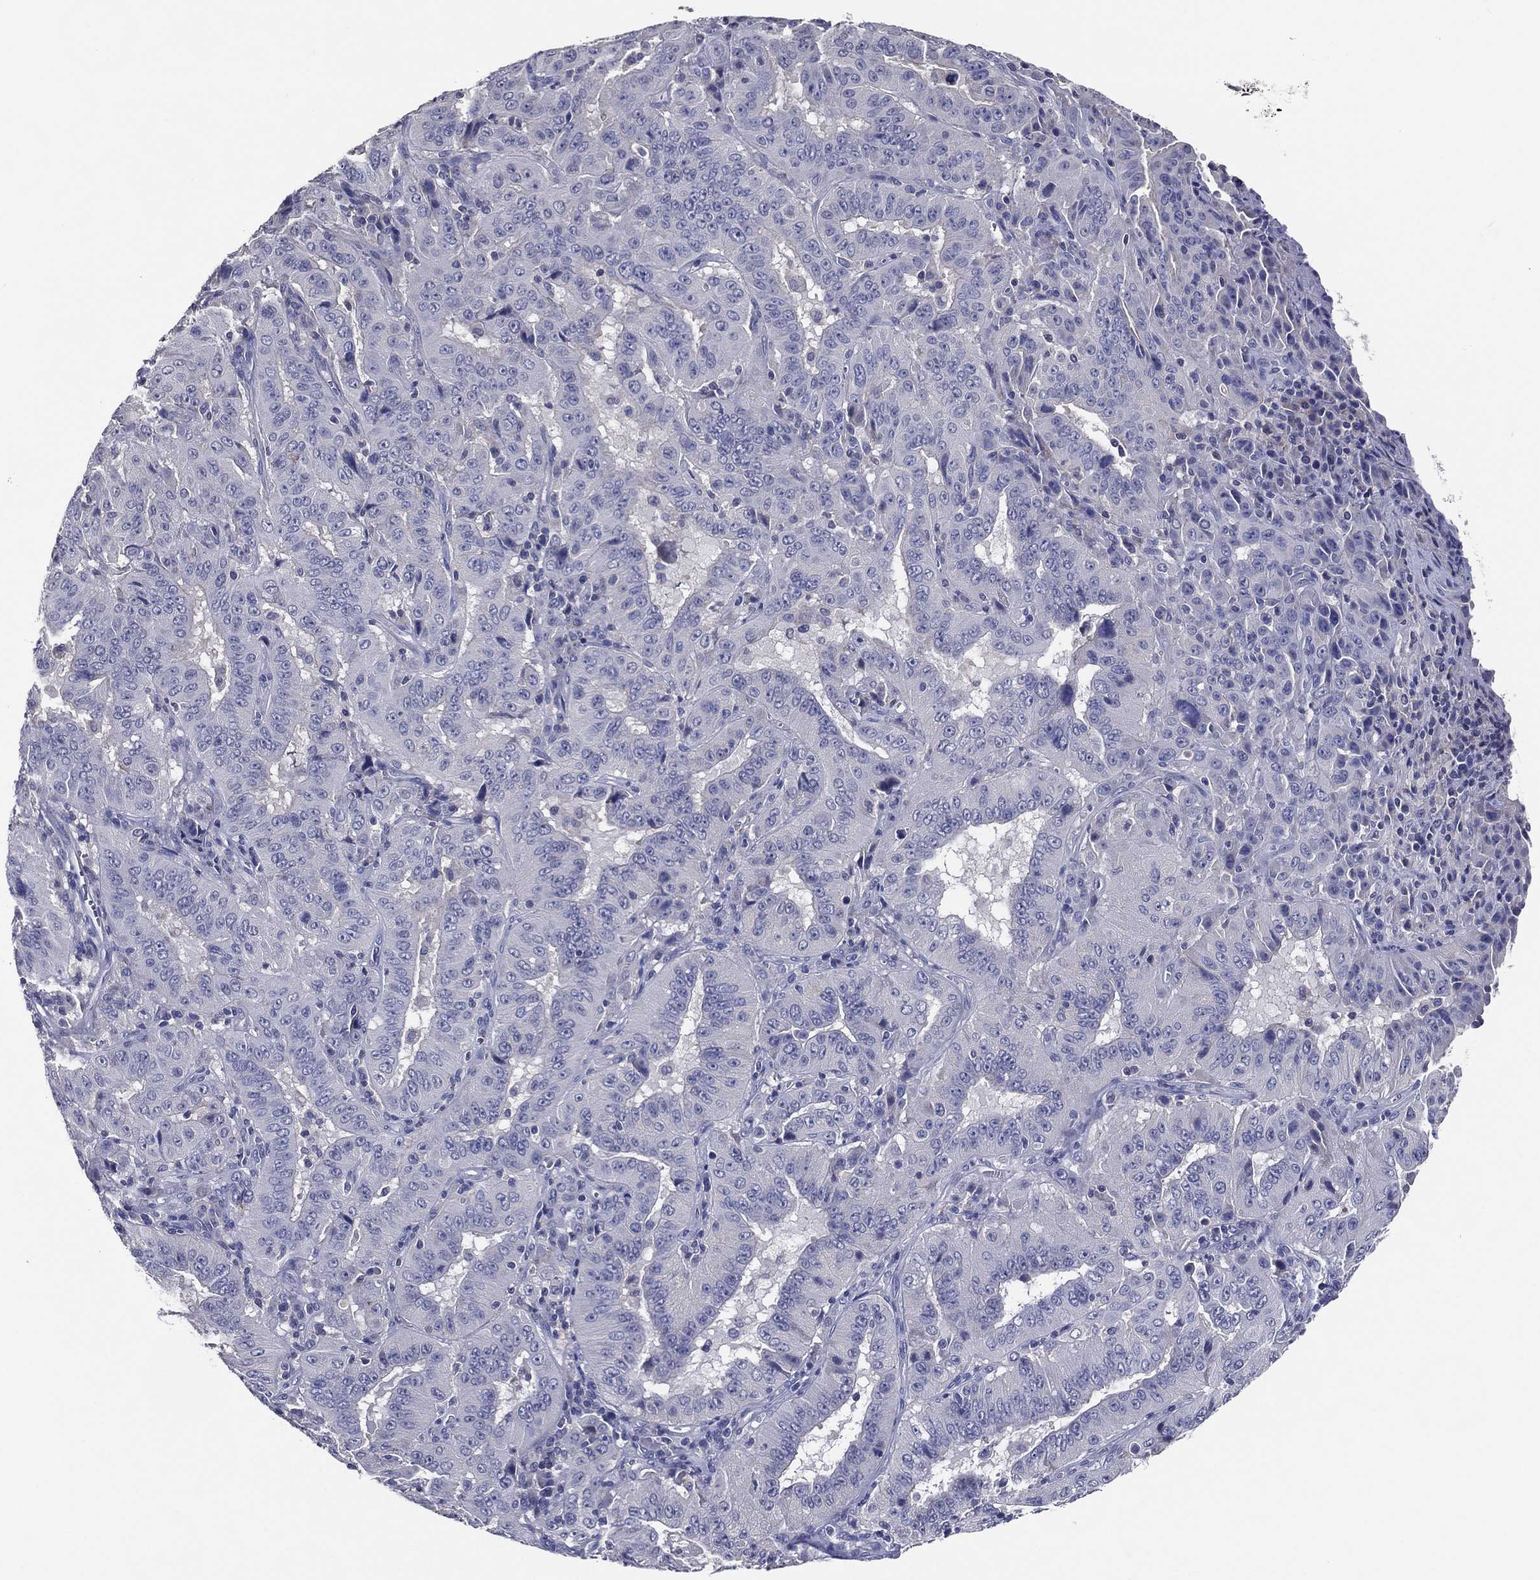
{"staining": {"intensity": "negative", "quantity": "none", "location": "none"}, "tissue": "pancreatic cancer", "cell_type": "Tumor cells", "image_type": "cancer", "snomed": [{"axis": "morphology", "description": "Adenocarcinoma, NOS"}, {"axis": "topography", "description": "Pancreas"}], "caption": "This micrograph is of pancreatic cancer stained with IHC to label a protein in brown with the nuclei are counter-stained blue. There is no staining in tumor cells.", "gene": "TFAP2A", "patient": {"sex": "male", "age": 63}}